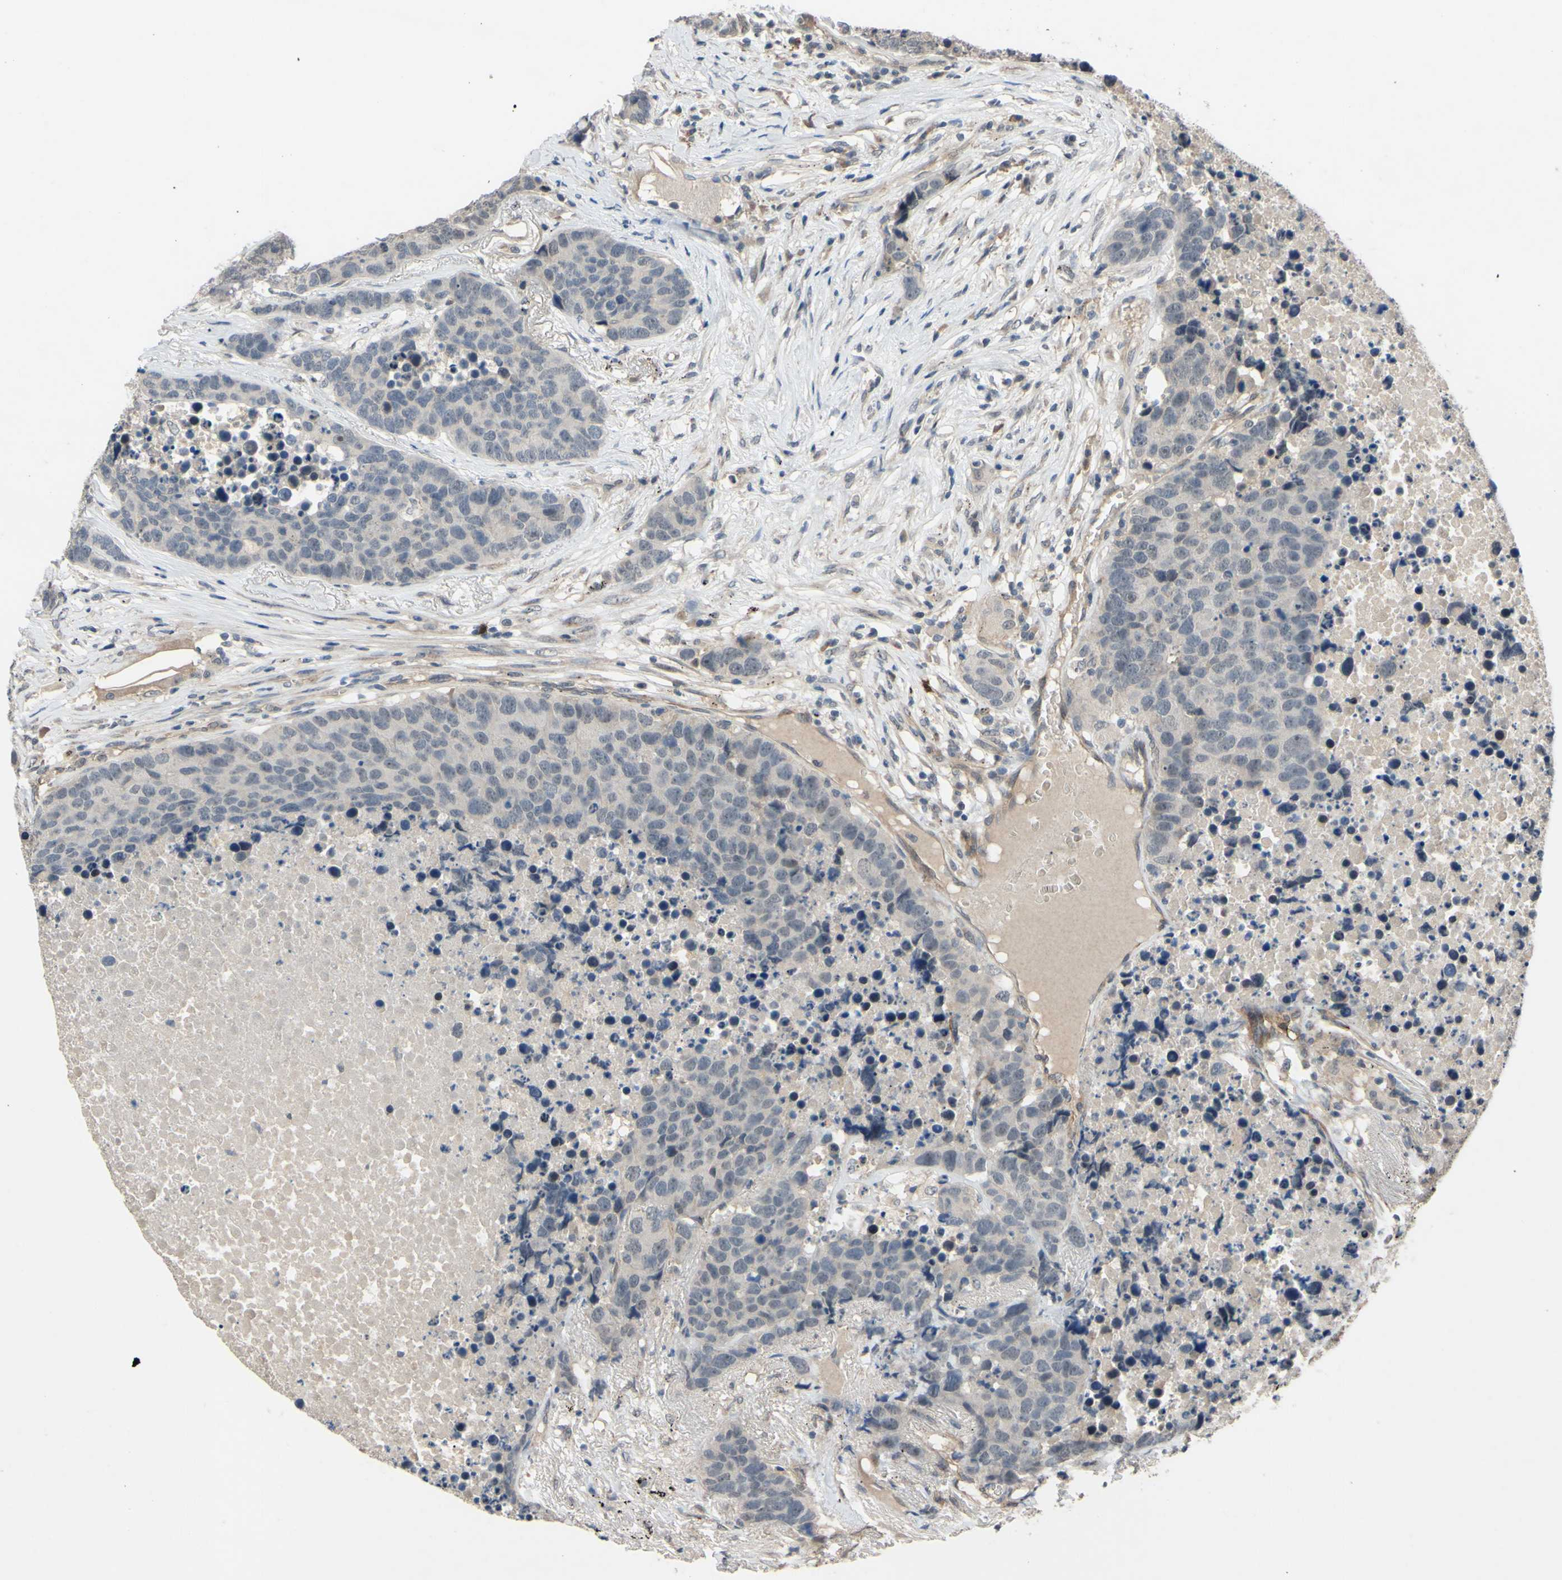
{"staining": {"intensity": "negative", "quantity": "none", "location": "none"}, "tissue": "carcinoid", "cell_type": "Tumor cells", "image_type": "cancer", "snomed": [{"axis": "morphology", "description": "Carcinoid, malignant, NOS"}, {"axis": "topography", "description": "Lung"}], "caption": "Carcinoid (malignant) was stained to show a protein in brown. There is no significant staining in tumor cells.", "gene": "ALK", "patient": {"sex": "male", "age": 60}}